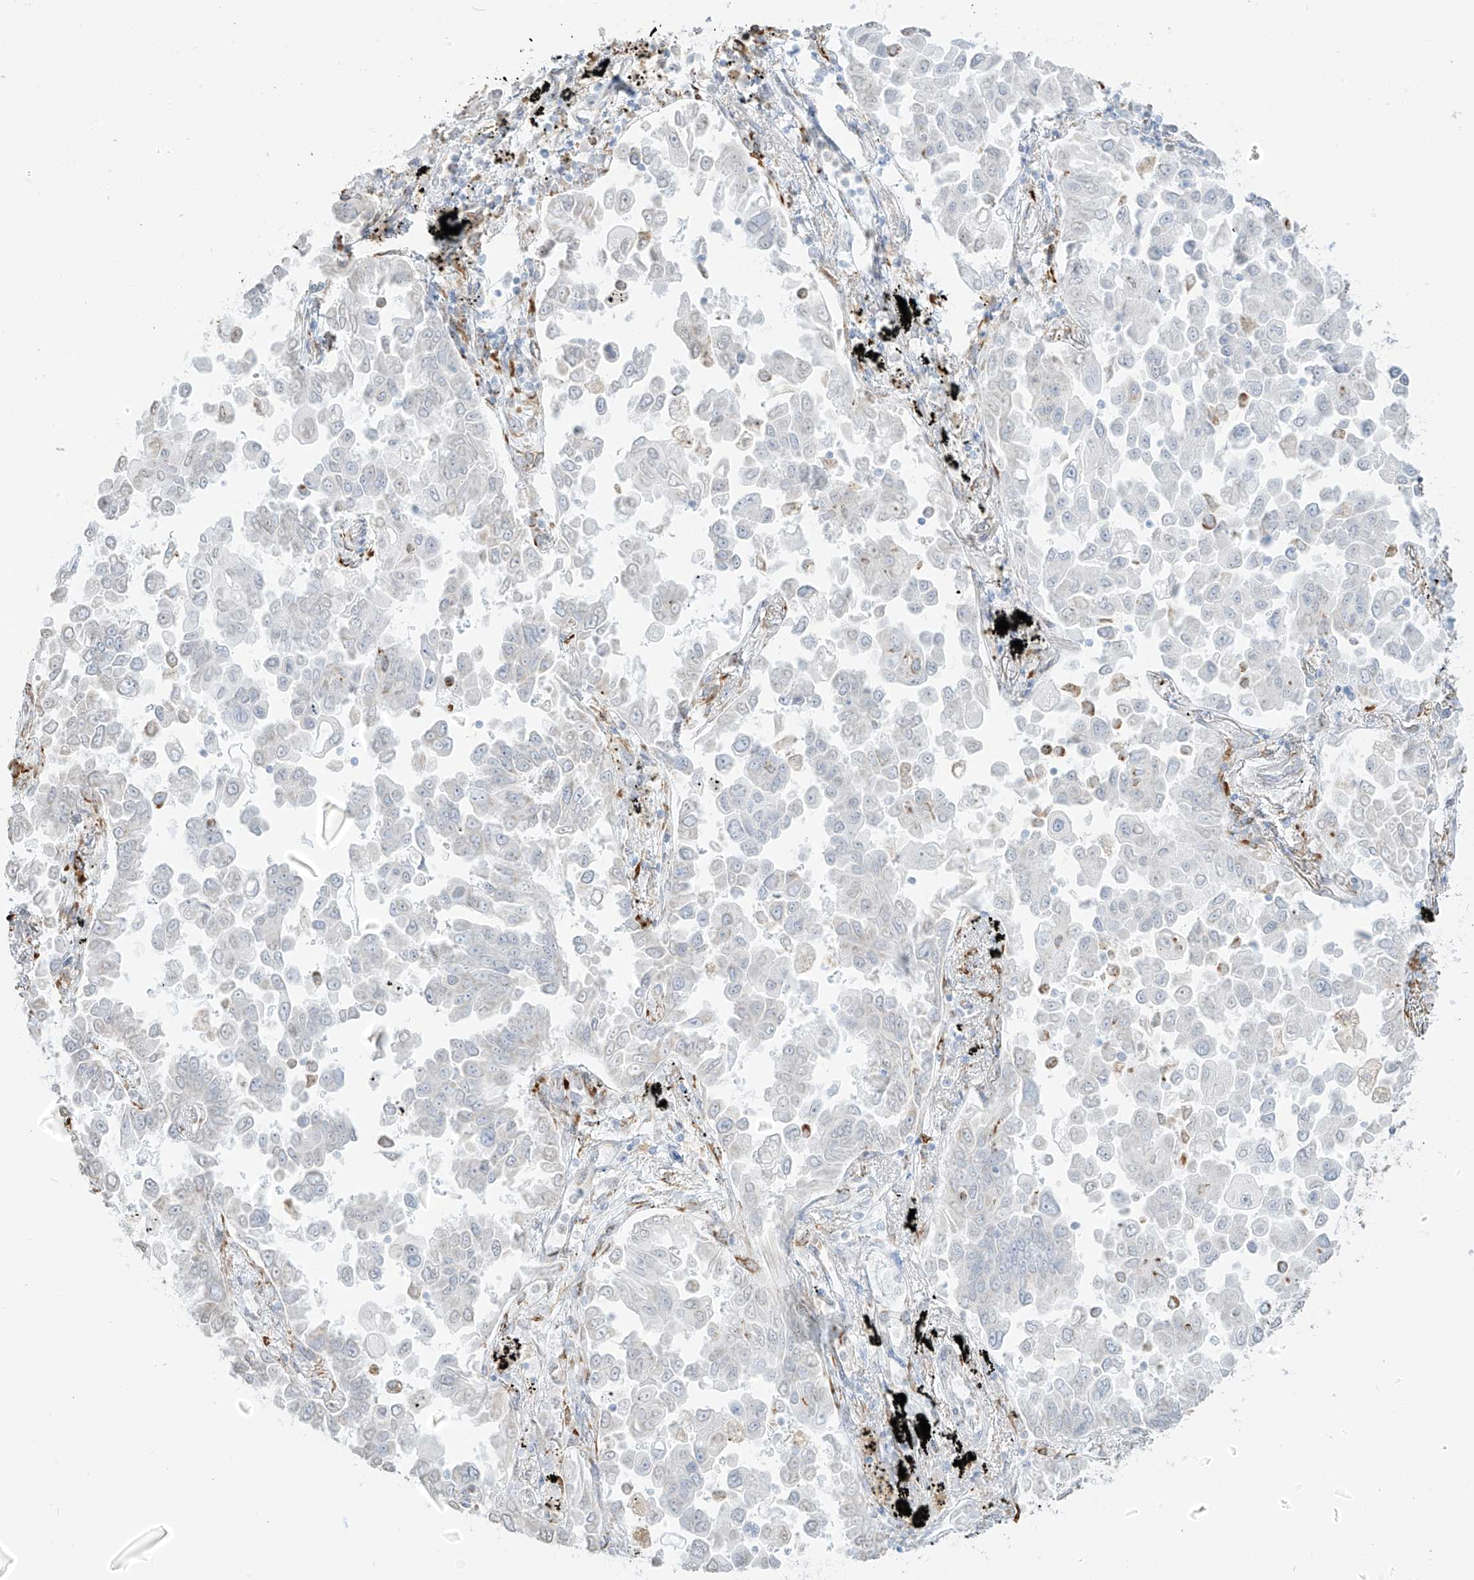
{"staining": {"intensity": "moderate", "quantity": "25%-75%", "location": "cytoplasmic/membranous"}, "tissue": "lung cancer", "cell_type": "Tumor cells", "image_type": "cancer", "snomed": [{"axis": "morphology", "description": "Adenocarcinoma, NOS"}, {"axis": "topography", "description": "Lung"}], "caption": "Protein analysis of lung cancer tissue displays moderate cytoplasmic/membranous staining in approximately 25%-75% of tumor cells. The protein of interest is stained brown, and the nuclei are stained in blue (DAB (3,3'-diaminobenzidine) IHC with brightfield microscopy, high magnification).", "gene": "LRRC59", "patient": {"sex": "female", "age": 67}}